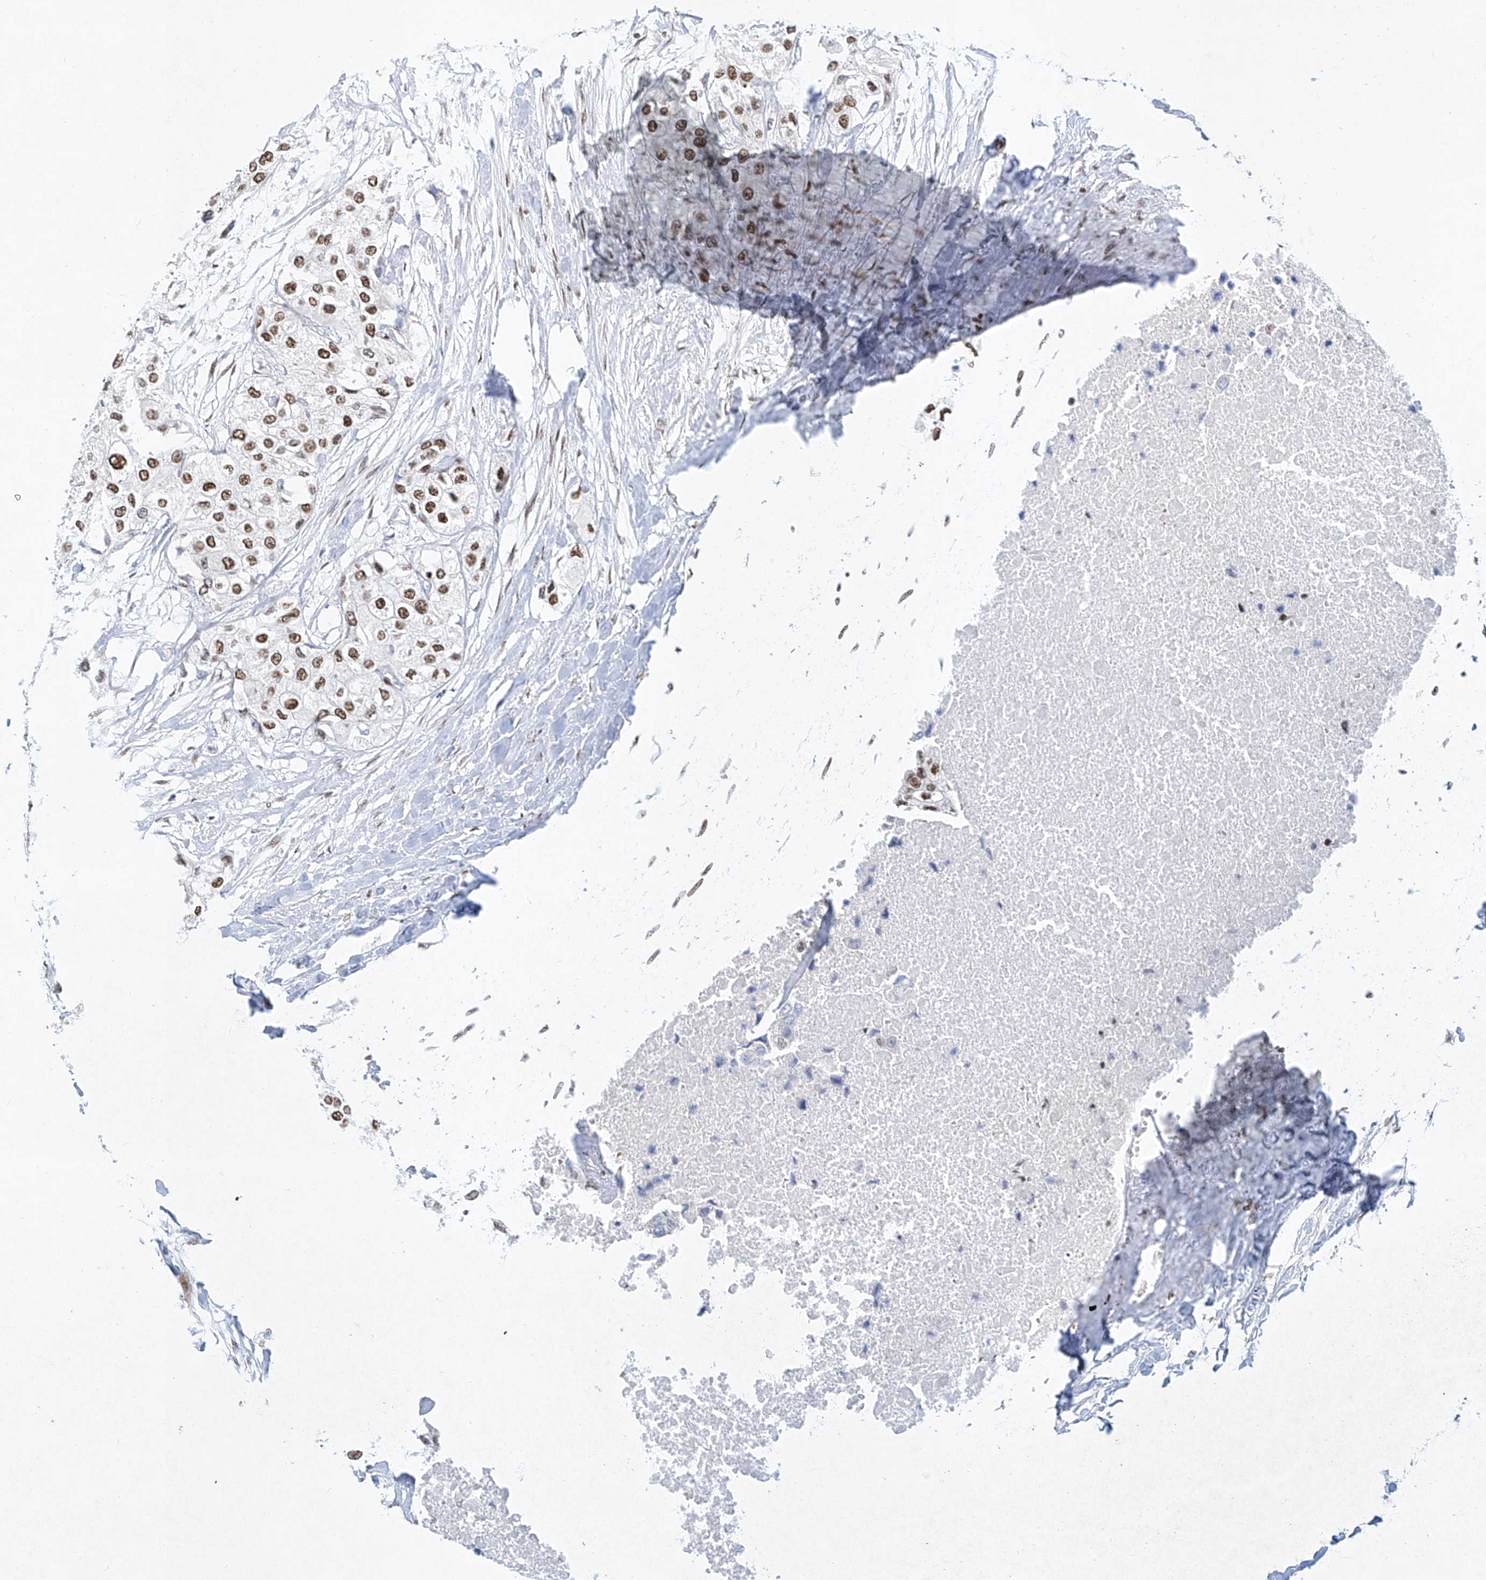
{"staining": {"intensity": "moderate", "quantity": ">75%", "location": "nuclear"}, "tissue": "urothelial cancer", "cell_type": "Tumor cells", "image_type": "cancer", "snomed": [{"axis": "morphology", "description": "Urothelial carcinoma, High grade"}, {"axis": "topography", "description": "Urinary bladder"}], "caption": "Immunohistochemical staining of urothelial cancer exhibits moderate nuclear protein staining in approximately >75% of tumor cells.", "gene": "TAF4", "patient": {"sex": "male", "age": 64}}